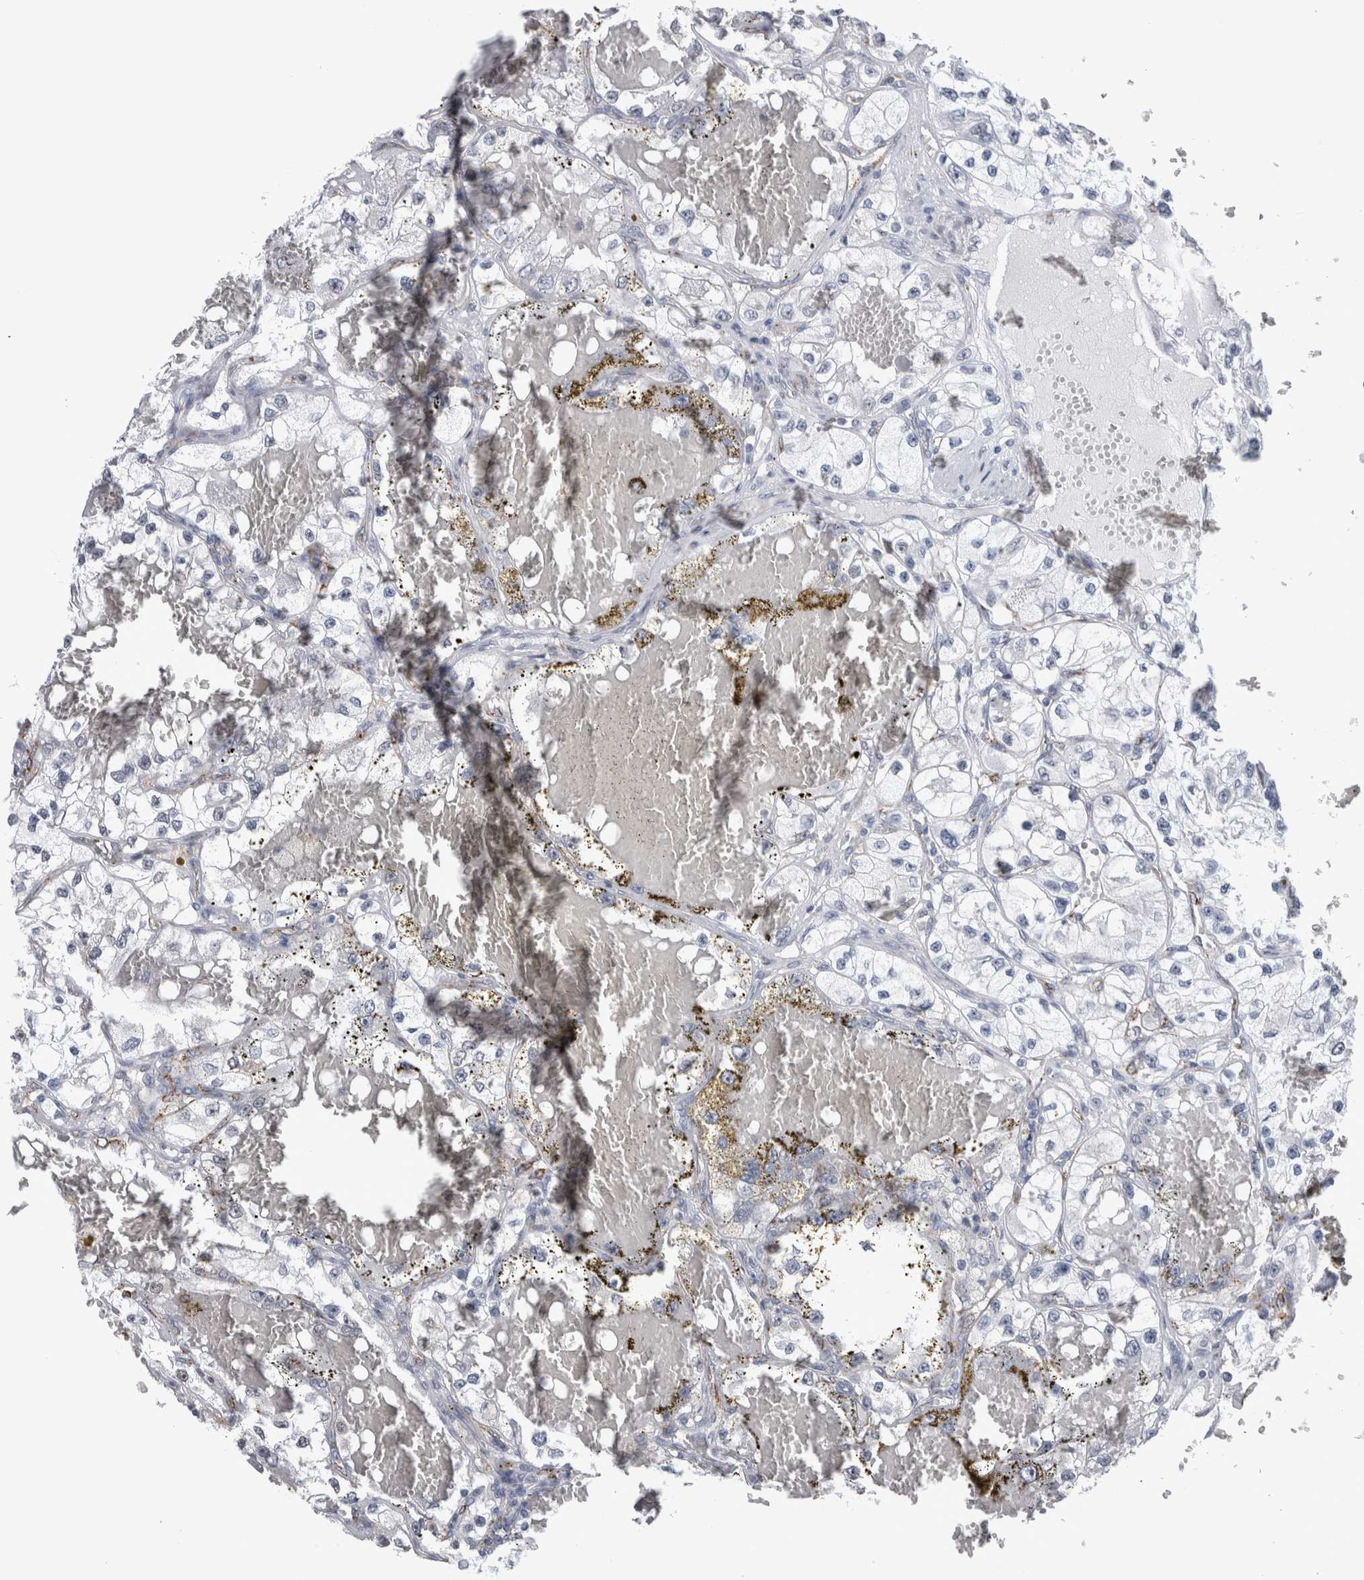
{"staining": {"intensity": "negative", "quantity": "none", "location": "none"}, "tissue": "renal cancer", "cell_type": "Tumor cells", "image_type": "cancer", "snomed": [{"axis": "morphology", "description": "Adenocarcinoma, NOS"}, {"axis": "topography", "description": "Kidney"}], "caption": "Tumor cells show no significant positivity in renal adenocarcinoma.", "gene": "ACOT7", "patient": {"sex": "female", "age": 57}}